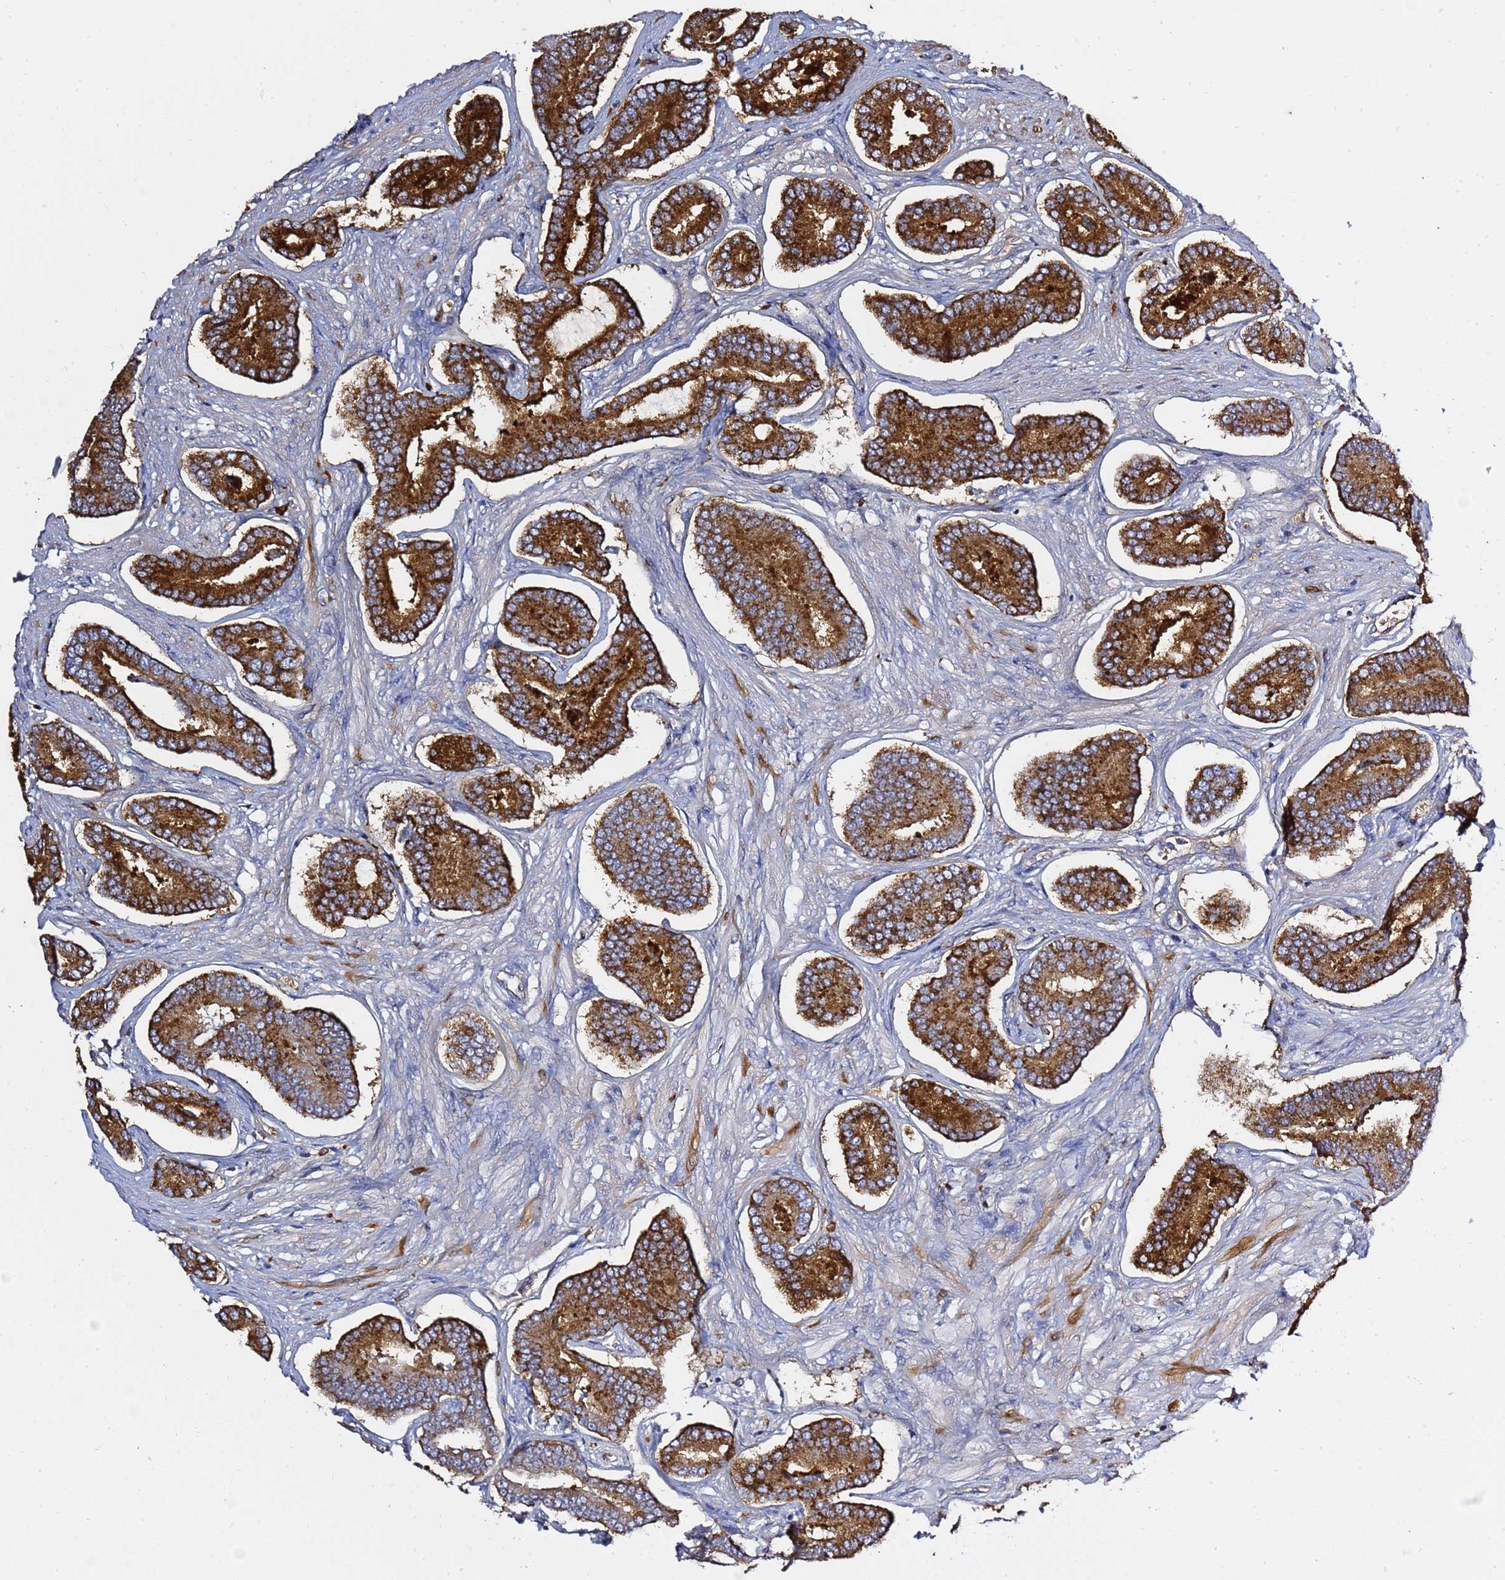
{"staining": {"intensity": "strong", "quantity": ">75%", "location": "cytoplasmic/membranous"}, "tissue": "prostate cancer", "cell_type": "Tumor cells", "image_type": "cancer", "snomed": [{"axis": "morphology", "description": "Adenocarcinoma, NOS"}, {"axis": "topography", "description": "Prostate and seminal vesicle, NOS"}], "caption": "IHC (DAB (3,3'-diaminobenzidine)) staining of prostate cancer displays strong cytoplasmic/membranous protein staining in approximately >75% of tumor cells. Immunohistochemistry (ihc) stains the protein of interest in brown and the nuclei are stained blue.", "gene": "NAT2", "patient": {"sex": "male", "age": 76}}